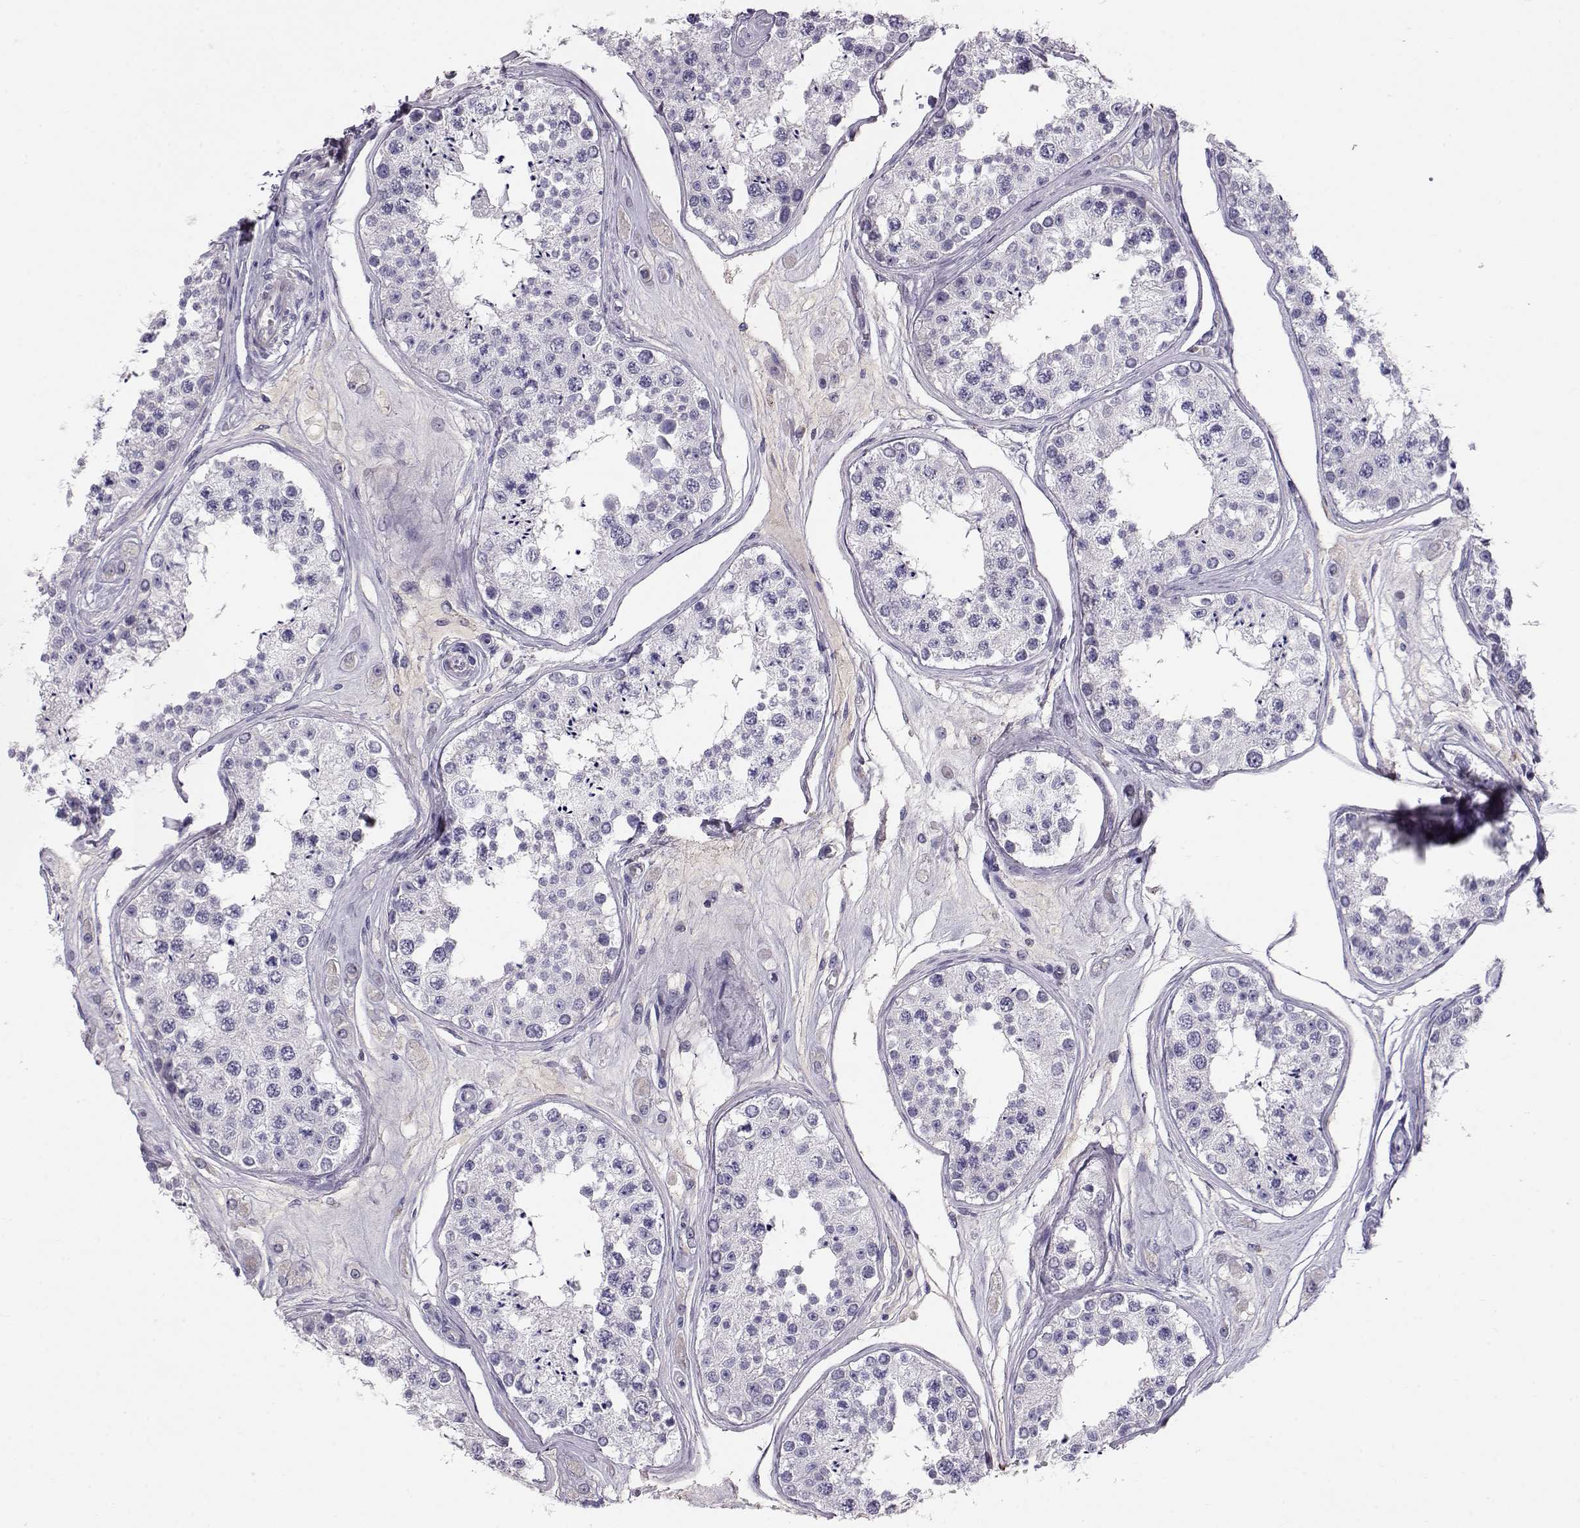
{"staining": {"intensity": "negative", "quantity": "none", "location": "none"}, "tissue": "testis", "cell_type": "Cells in seminiferous ducts", "image_type": "normal", "snomed": [{"axis": "morphology", "description": "Normal tissue, NOS"}, {"axis": "topography", "description": "Testis"}], "caption": "DAB (3,3'-diaminobenzidine) immunohistochemical staining of unremarkable human testis displays no significant expression in cells in seminiferous ducts. The staining is performed using DAB (3,3'-diaminobenzidine) brown chromogen with nuclei counter-stained in using hematoxylin.", "gene": "GPR26", "patient": {"sex": "male", "age": 25}}